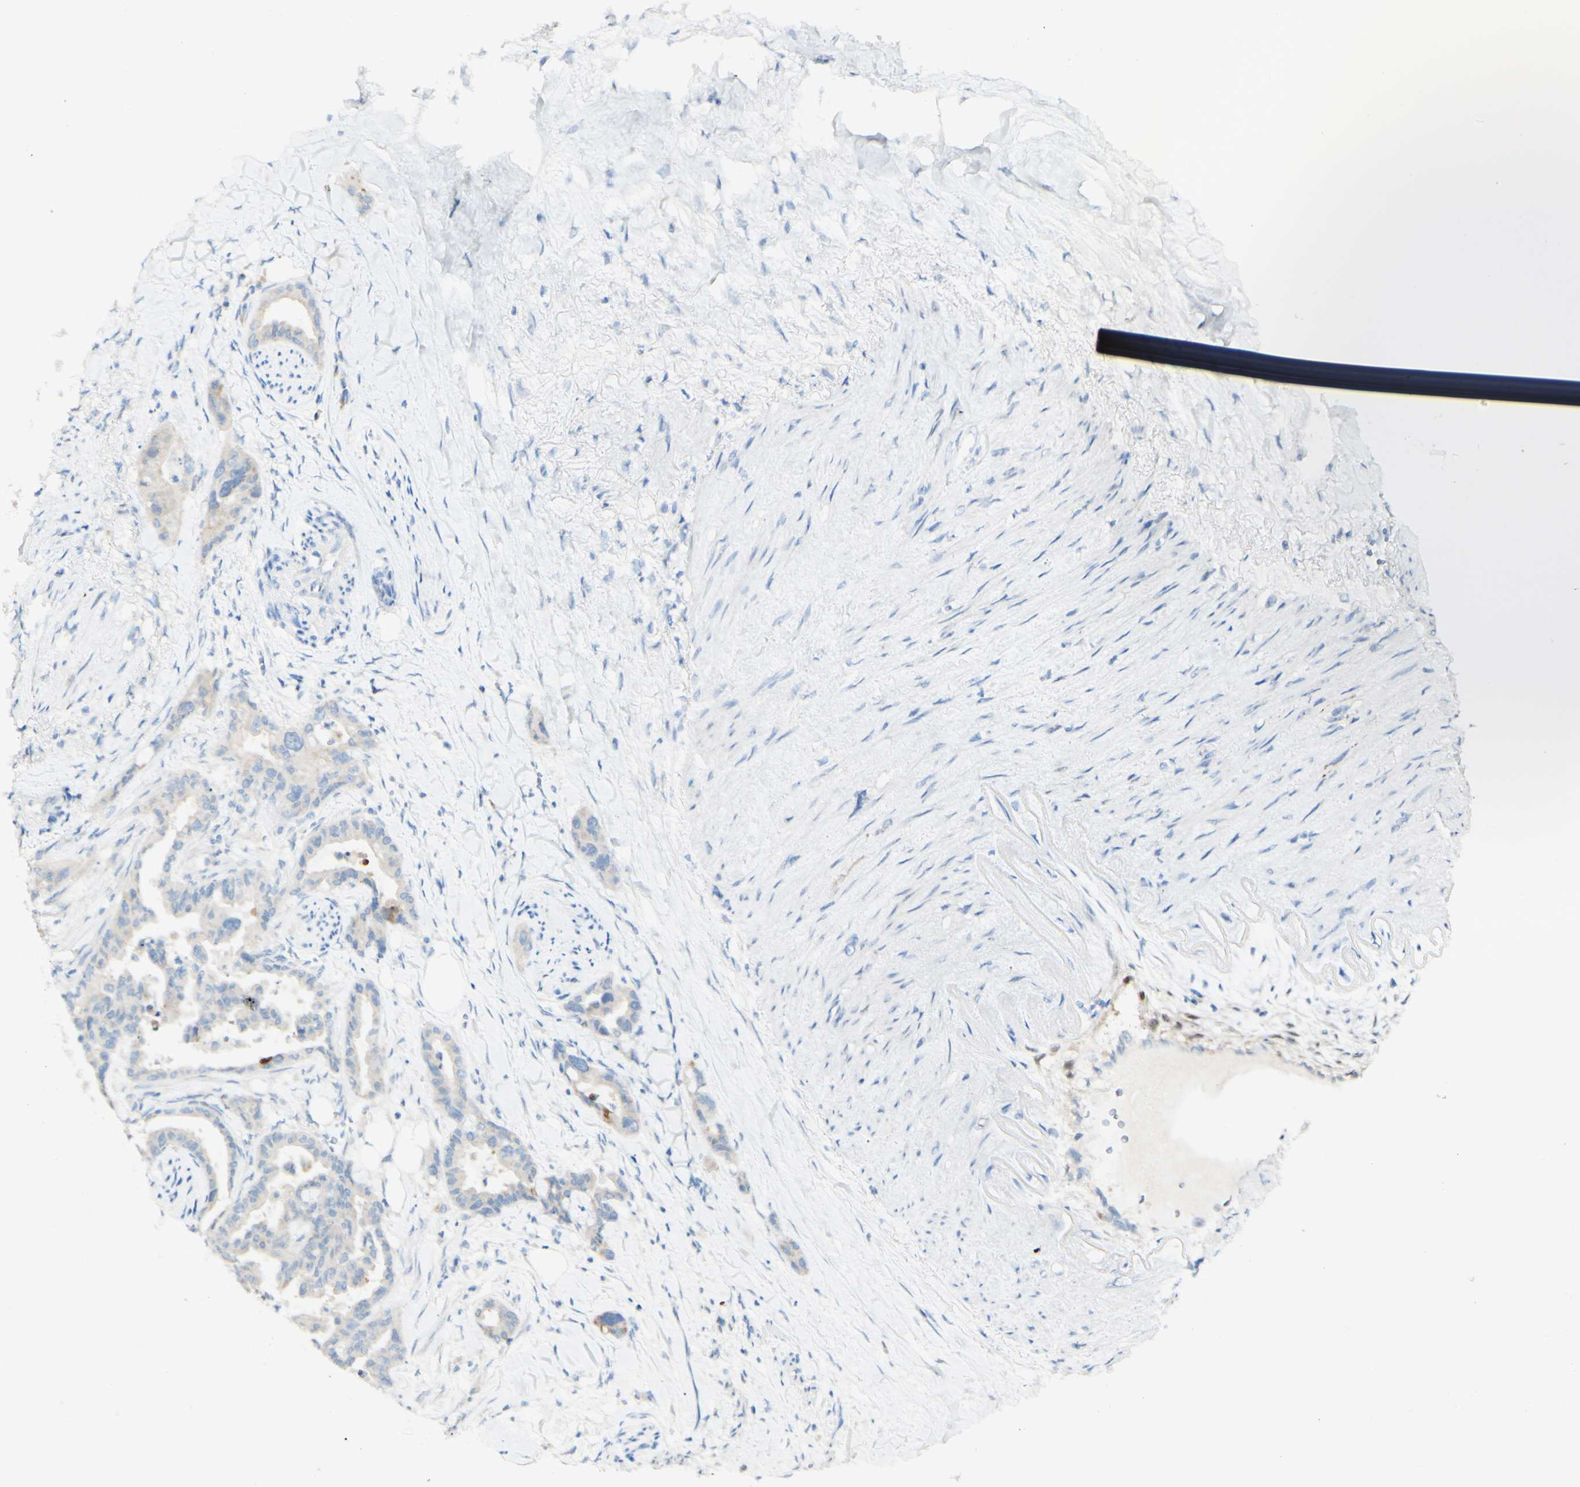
{"staining": {"intensity": "weak", "quantity": "<25%", "location": "cytoplasmic/membranous"}, "tissue": "pancreatic cancer", "cell_type": "Tumor cells", "image_type": "cancer", "snomed": [{"axis": "morphology", "description": "Adenocarcinoma, NOS"}, {"axis": "topography", "description": "Pancreas"}], "caption": "Tumor cells are negative for protein expression in human pancreatic cancer (adenocarcinoma).", "gene": "FGF4", "patient": {"sex": "male", "age": 70}}